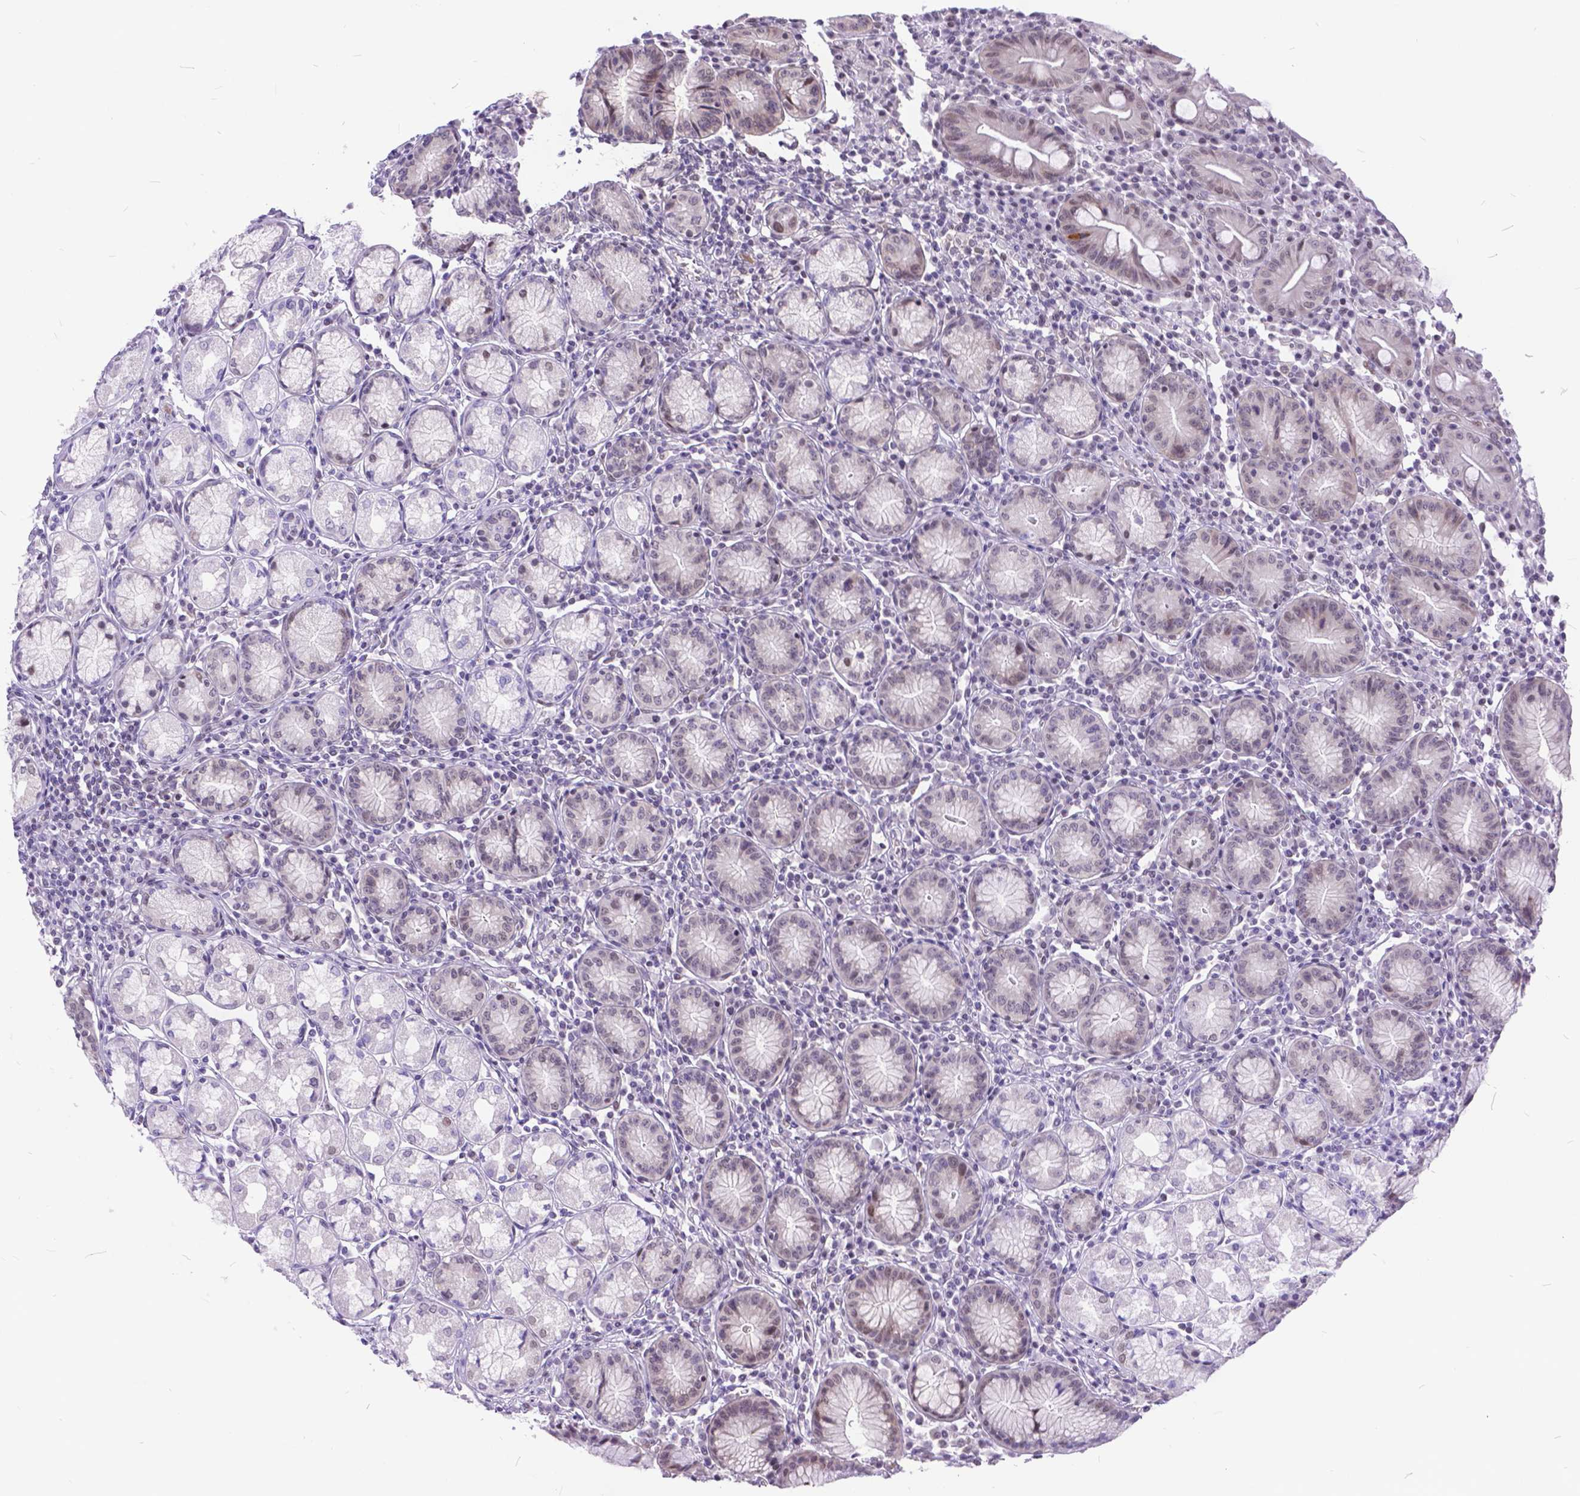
{"staining": {"intensity": "weak", "quantity": "<25%", "location": "nuclear"}, "tissue": "stomach", "cell_type": "Glandular cells", "image_type": "normal", "snomed": [{"axis": "morphology", "description": "Normal tissue, NOS"}, {"axis": "topography", "description": "Stomach"}], "caption": "The photomicrograph demonstrates no staining of glandular cells in normal stomach.", "gene": "FAM124B", "patient": {"sex": "male", "age": 55}}